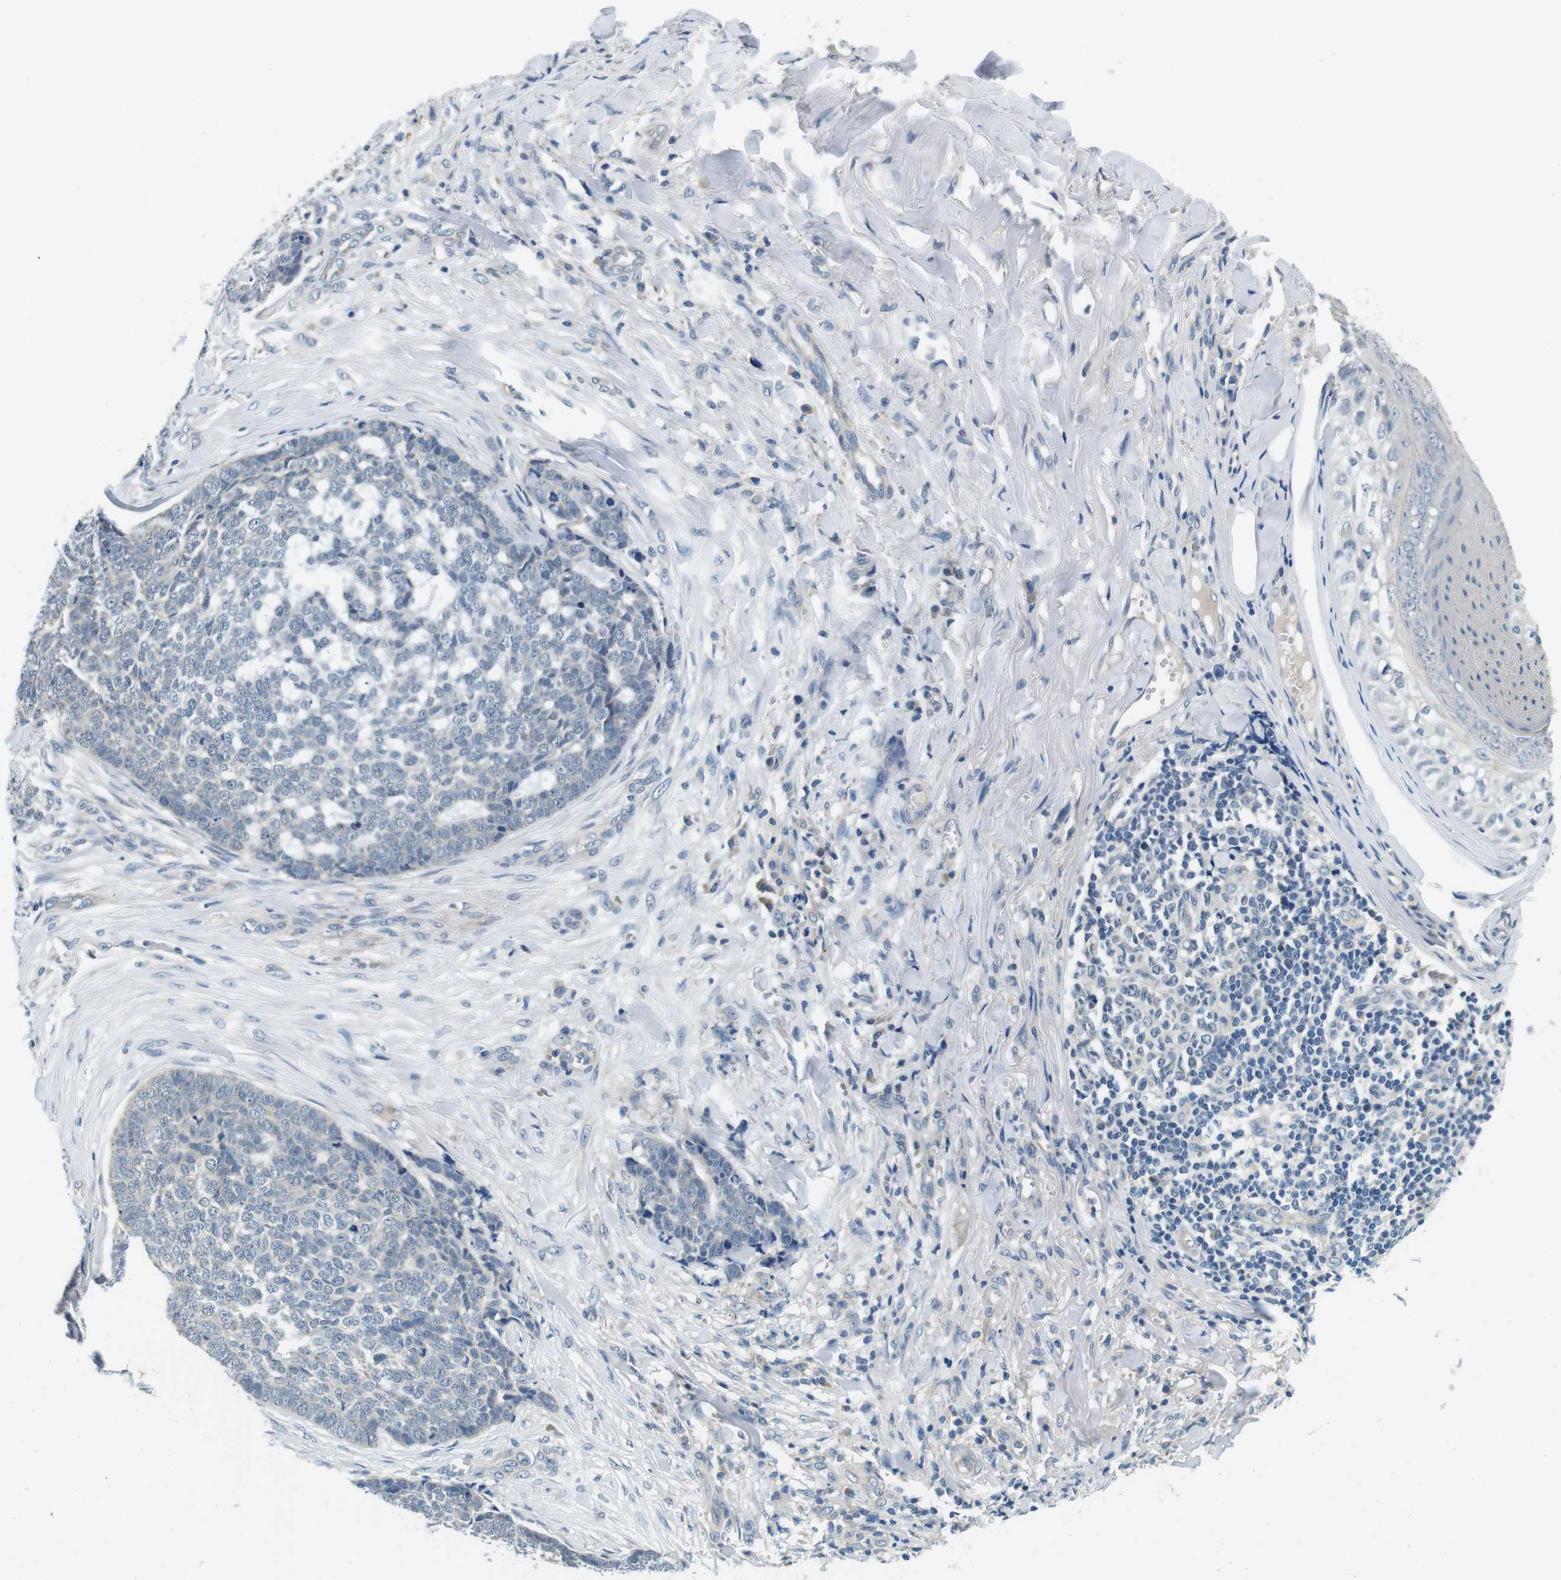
{"staining": {"intensity": "negative", "quantity": "none", "location": "none"}, "tissue": "skin cancer", "cell_type": "Tumor cells", "image_type": "cancer", "snomed": [{"axis": "morphology", "description": "Basal cell carcinoma"}, {"axis": "topography", "description": "Skin"}], "caption": "Tumor cells are negative for brown protein staining in skin cancer (basal cell carcinoma). (DAB (3,3'-diaminobenzidine) IHC, high magnification).", "gene": "DTNA", "patient": {"sex": "male", "age": 84}}